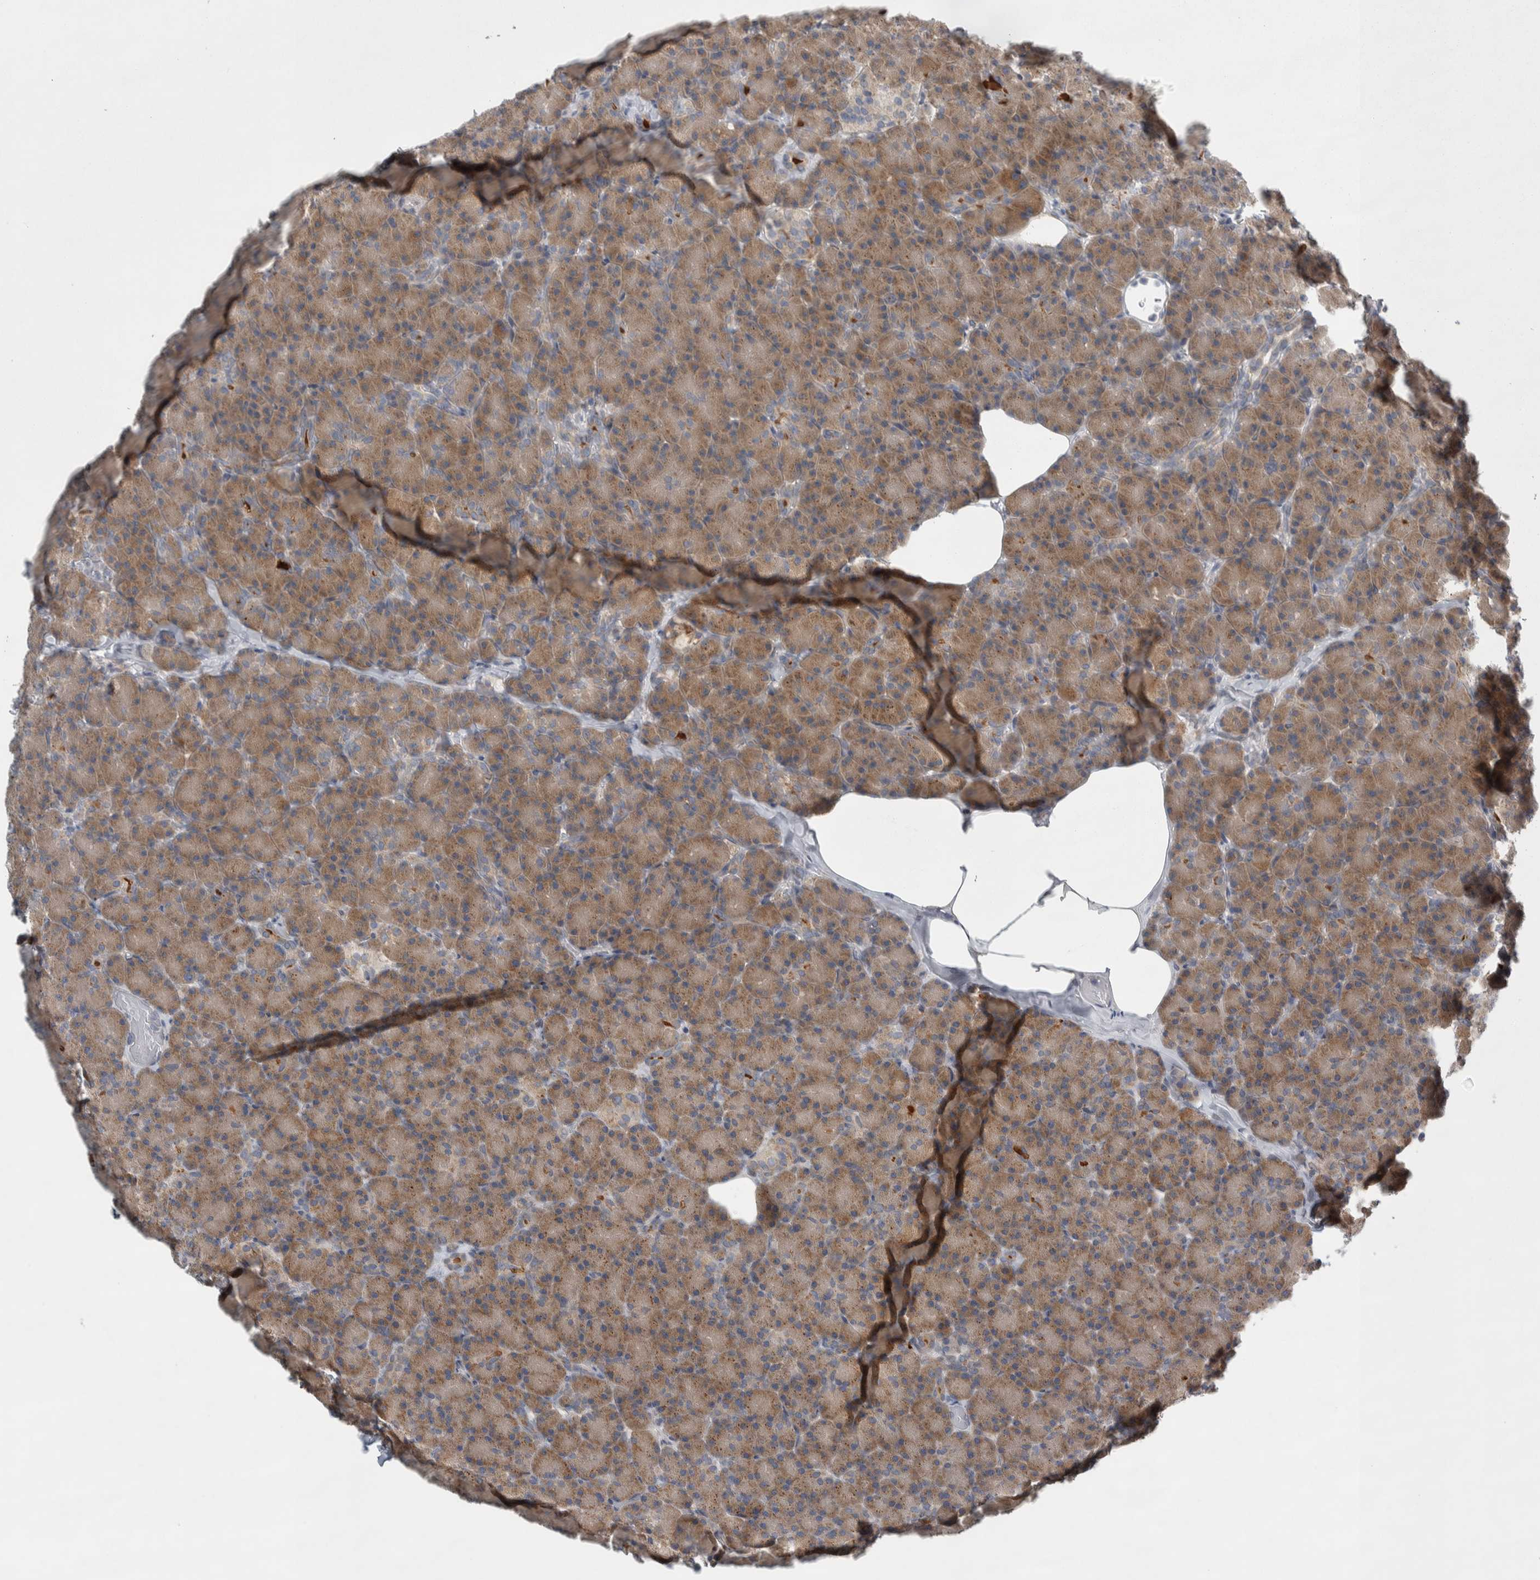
{"staining": {"intensity": "moderate", "quantity": ">75%", "location": "cytoplasmic/membranous"}, "tissue": "pancreas", "cell_type": "Exocrine glandular cells", "image_type": "normal", "snomed": [{"axis": "morphology", "description": "Normal tissue, NOS"}, {"axis": "topography", "description": "Pancreas"}], "caption": "The histopathology image displays staining of normal pancreas, revealing moderate cytoplasmic/membranous protein staining (brown color) within exocrine glandular cells.", "gene": "SIGMAR1", "patient": {"sex": "female", "age": 43}}